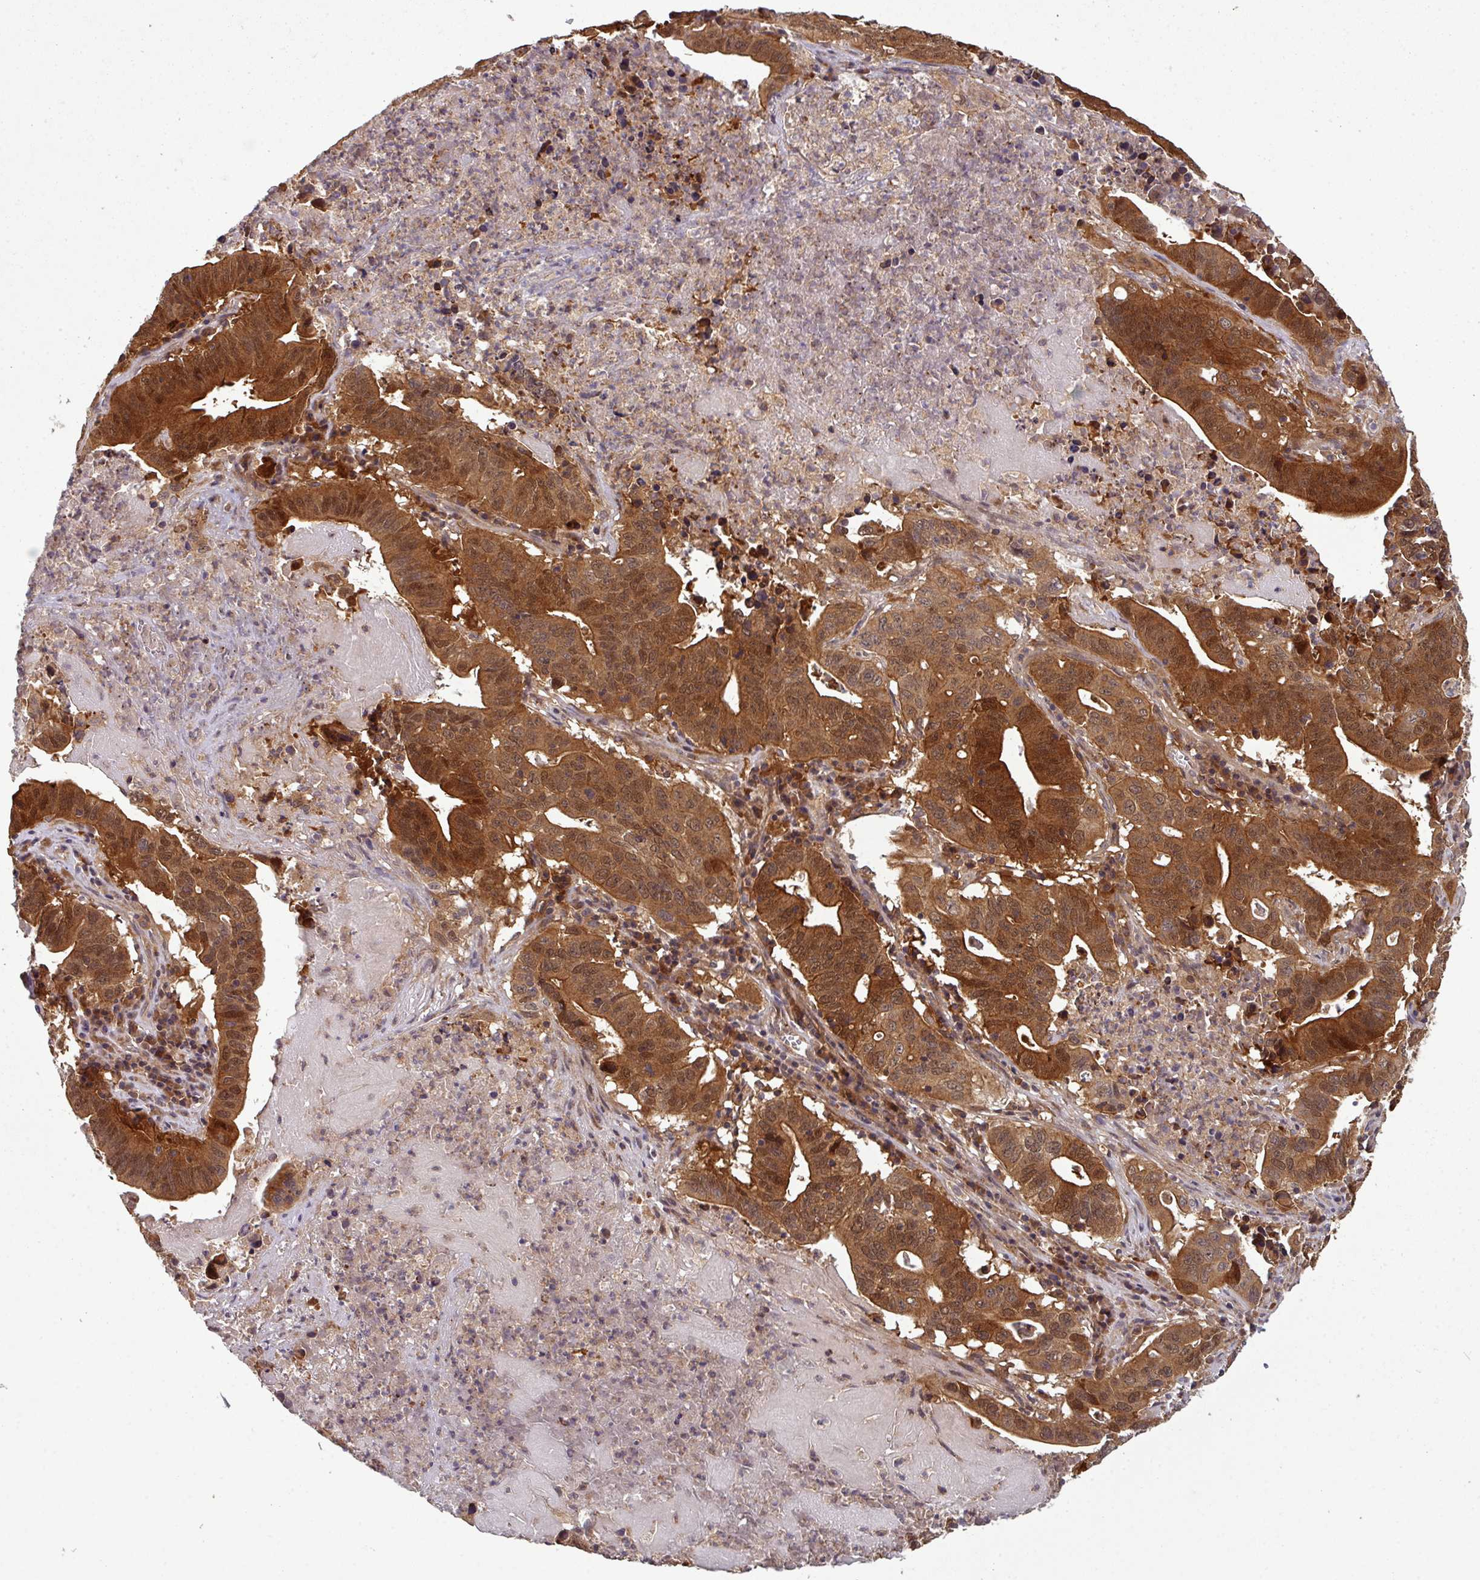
{"staining": {"intensity": "strong", "quantity": ">75%", "location": "cytoplasmic/membranous,nuclear"}, "tissue": "lung cancer", "cell_type": "Tumor cells", "image_type": "cancer", "snomed": [{"axis": "morphology", "description": "Adenocarcinoma, NOS"}, {"axis": "topography", "description": "Lung"}], "caption": "Protein staining displays strong cytoplasmic/membranous and nuclear positivity in about >75% of tumor cells in lung adenocarcinoma.", "gene": "GSKIP", "patient": {"sex": "female", "age": 60}}